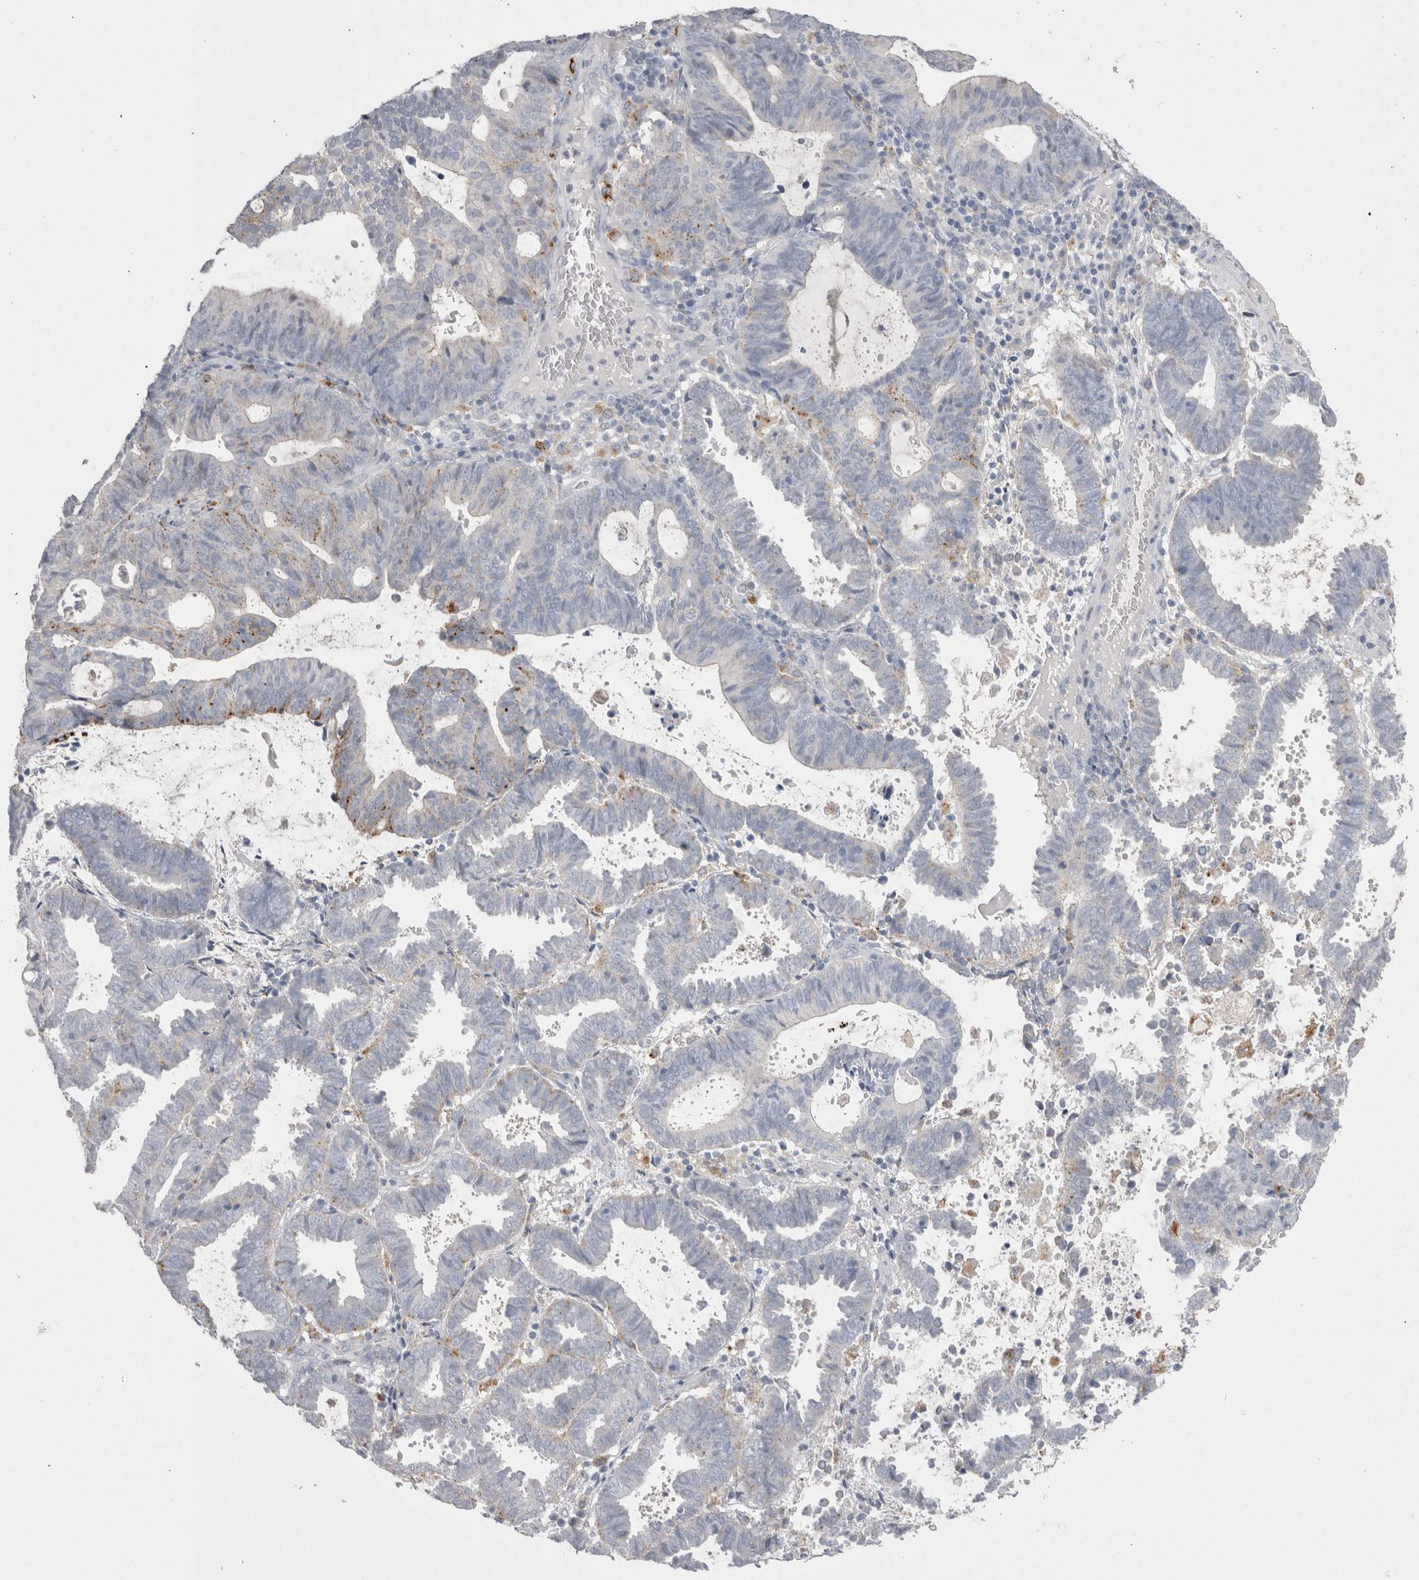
{"staining": {"intensity": "weak", "quantity": "<25%", "location": "cytoplasmic/membranous"}, "tissue": "endometrial cancer", "cell_type": "Tumor cells", "image_type": "cancer", "snomed": [{"axis": "morphology", "description": "Adenocarcinoma, NOS"}, {"axis": "topography", "description": "Uterus"}], "caption": "The photomicrograph shows no staining of tumor cells in endometrial cancer (adenocarcinoma). Brightfield microscopy of immunohistochemistry (IHC) stained with DAB (3,3'-diaminobenzidine) (brown) and hematoxylin (blue), captured at high magnification.", "gene": "EPDR1", "patient": {"sex": "female", "age": 83}}